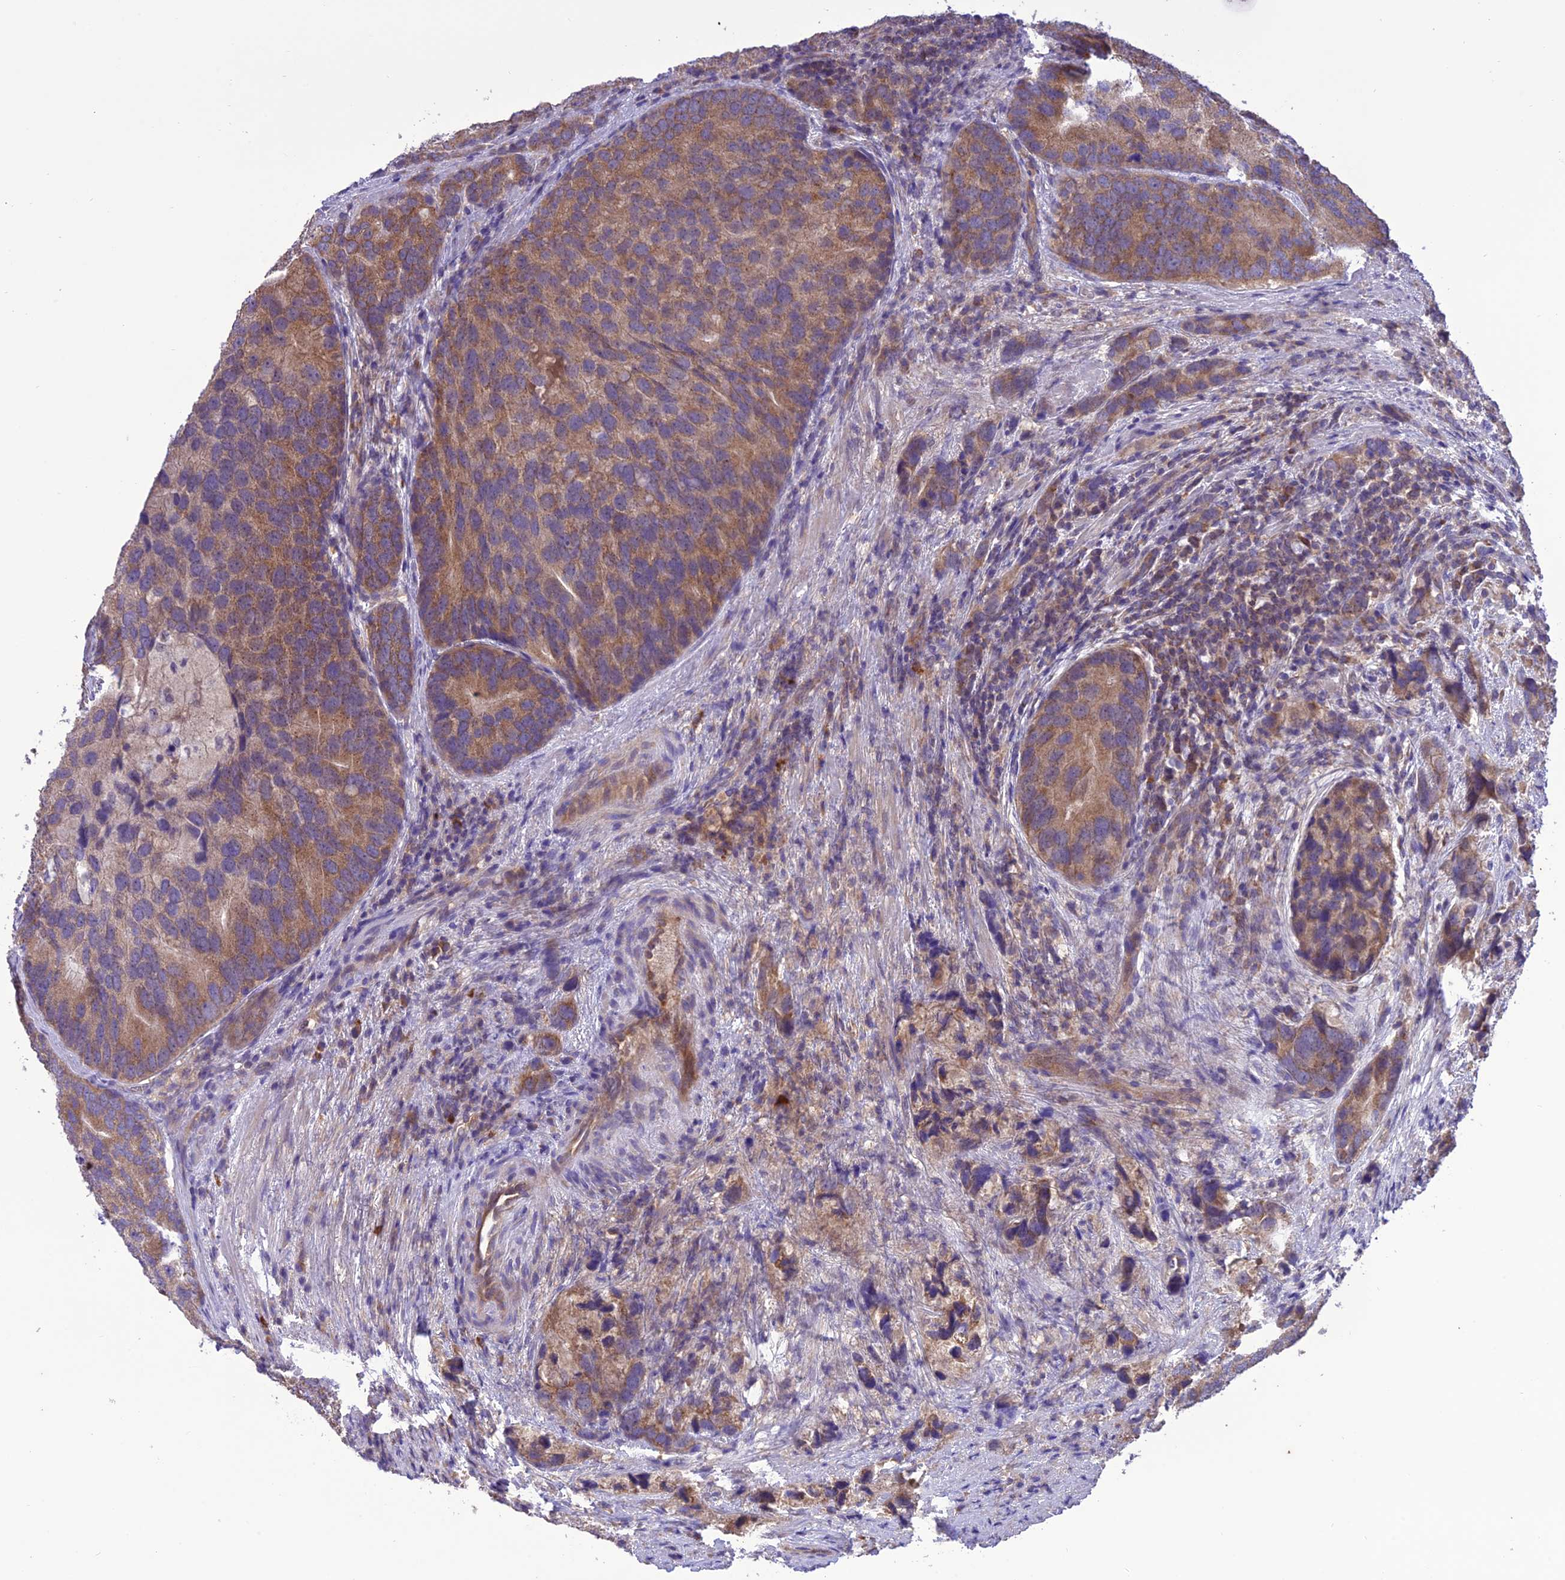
{"staining": {"intensity": "moderate", "quantity": "<25%", "location": "cytoplasmic/membranous"}, "tissue": "prostate cancer", "cell_type": "Tumor cells", "image_type": "cancer", "snomed": [{"axis": "morphology", "description": "Adenocarcinoma, High grade"}, {"axis": "topography", "description": "Prostate"}], "caption": "A low amount of moderate cytoplasmic/membranous expression is seen in approximately <25% of tumor cells in prostate cancer (high-grade adenocarcinoma) tissue.", "gene": "NDUFAF1", "patient": {"sex": "male", "age": 62}}